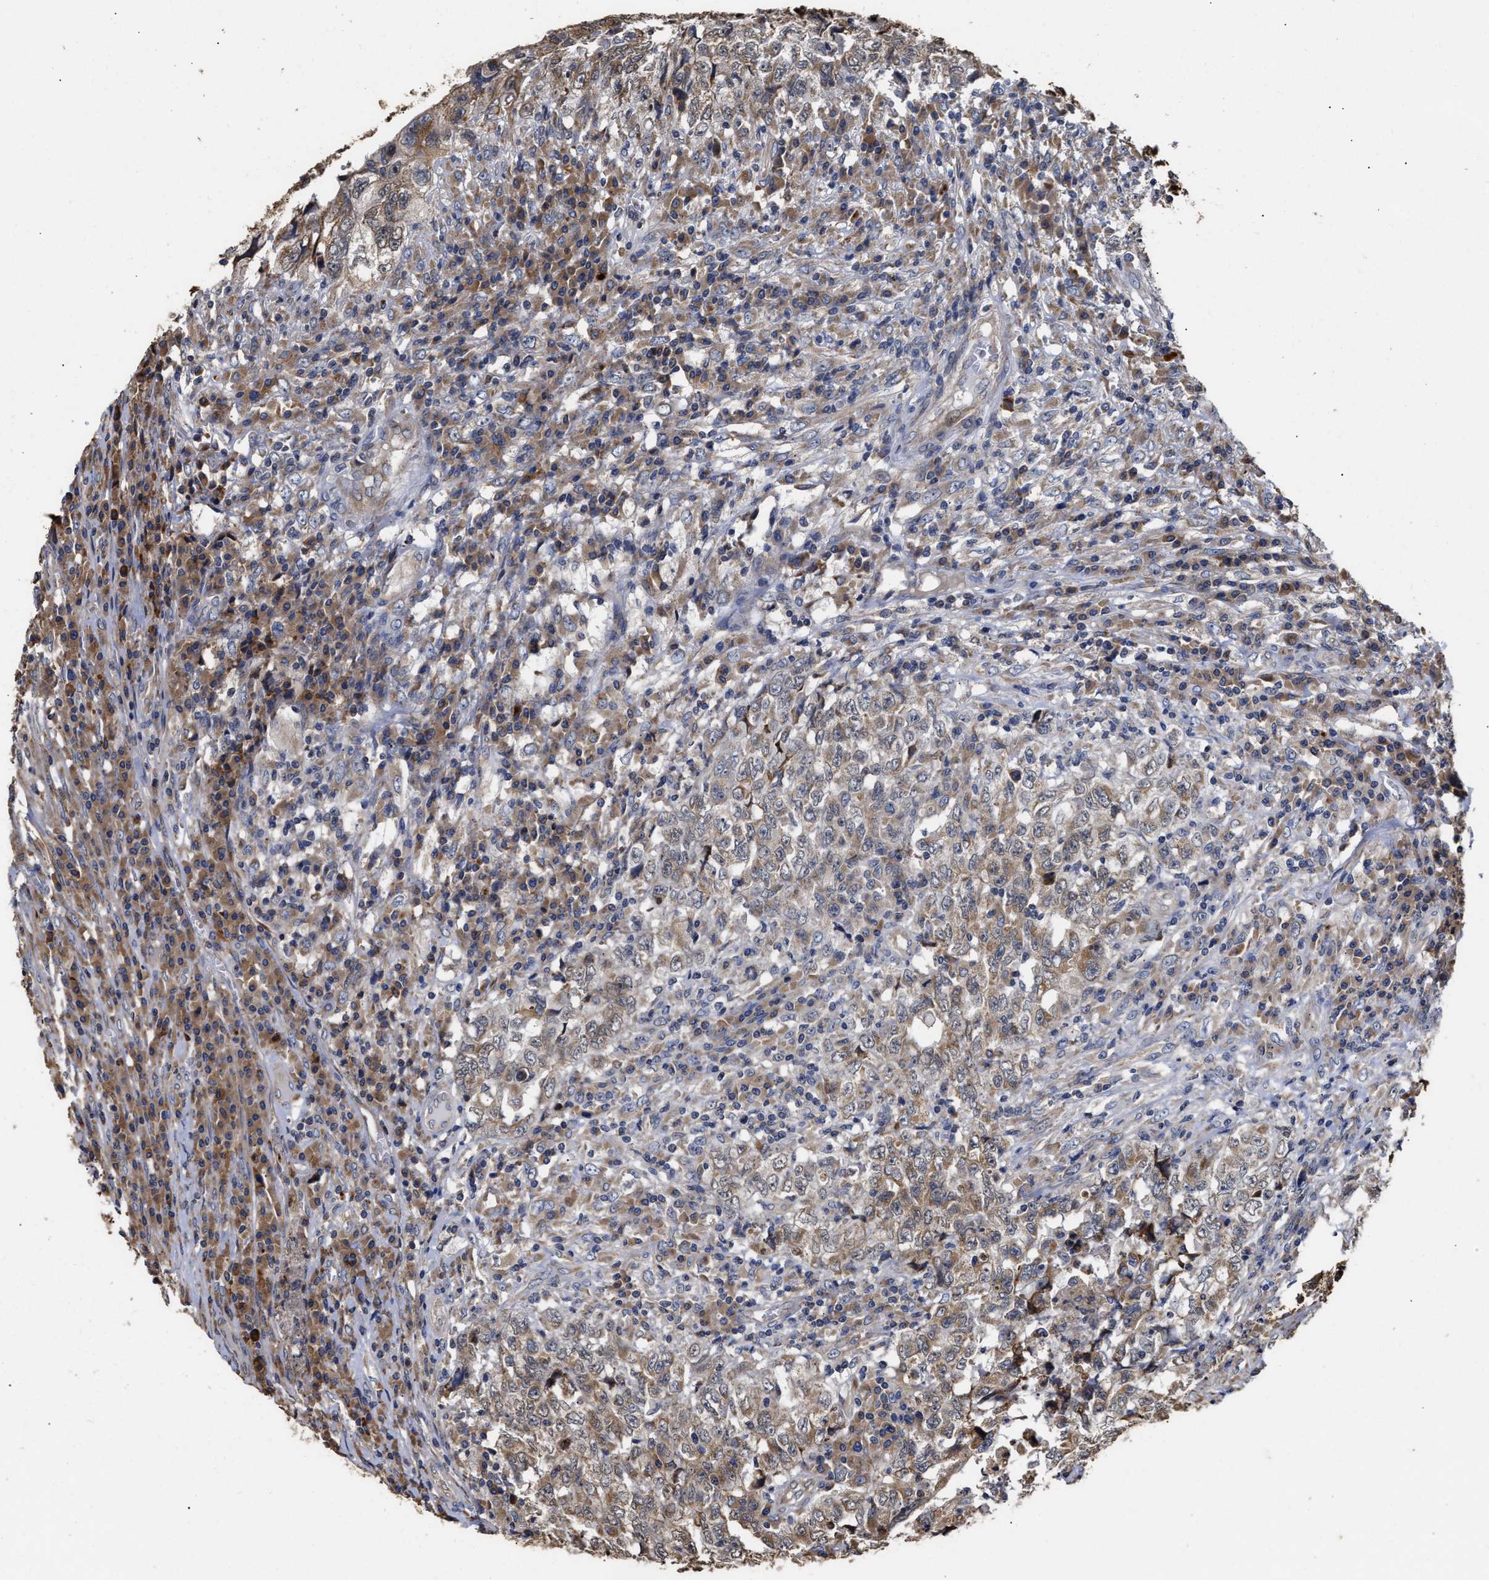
{"staining": {"intensity": "moderate", "quantity": ">75%", "location": "cytoplasmic/membranous"}, "tissue": "testis cancer", "cell_type": "Tumor cells", "image_type": "cancer", "snomed": [{"axis": "morphology", "description": "Necrosis, NOS"}, {"axis": "morphology", "description": "Carcinoma, Embryonal, NOS"}, {"axis": "topography", "description": "Testis"}], "caption": "Immunohistochemistry histopathology image of human embryonal carcinoma (testis) stained for a protein (brown), which demonstrates medium levels of moderate cytoplasmic/membranous staining in about >75% of tumor cells.", "gene": "GOSR1", "patient": {"sex": "male", "age": 19}}